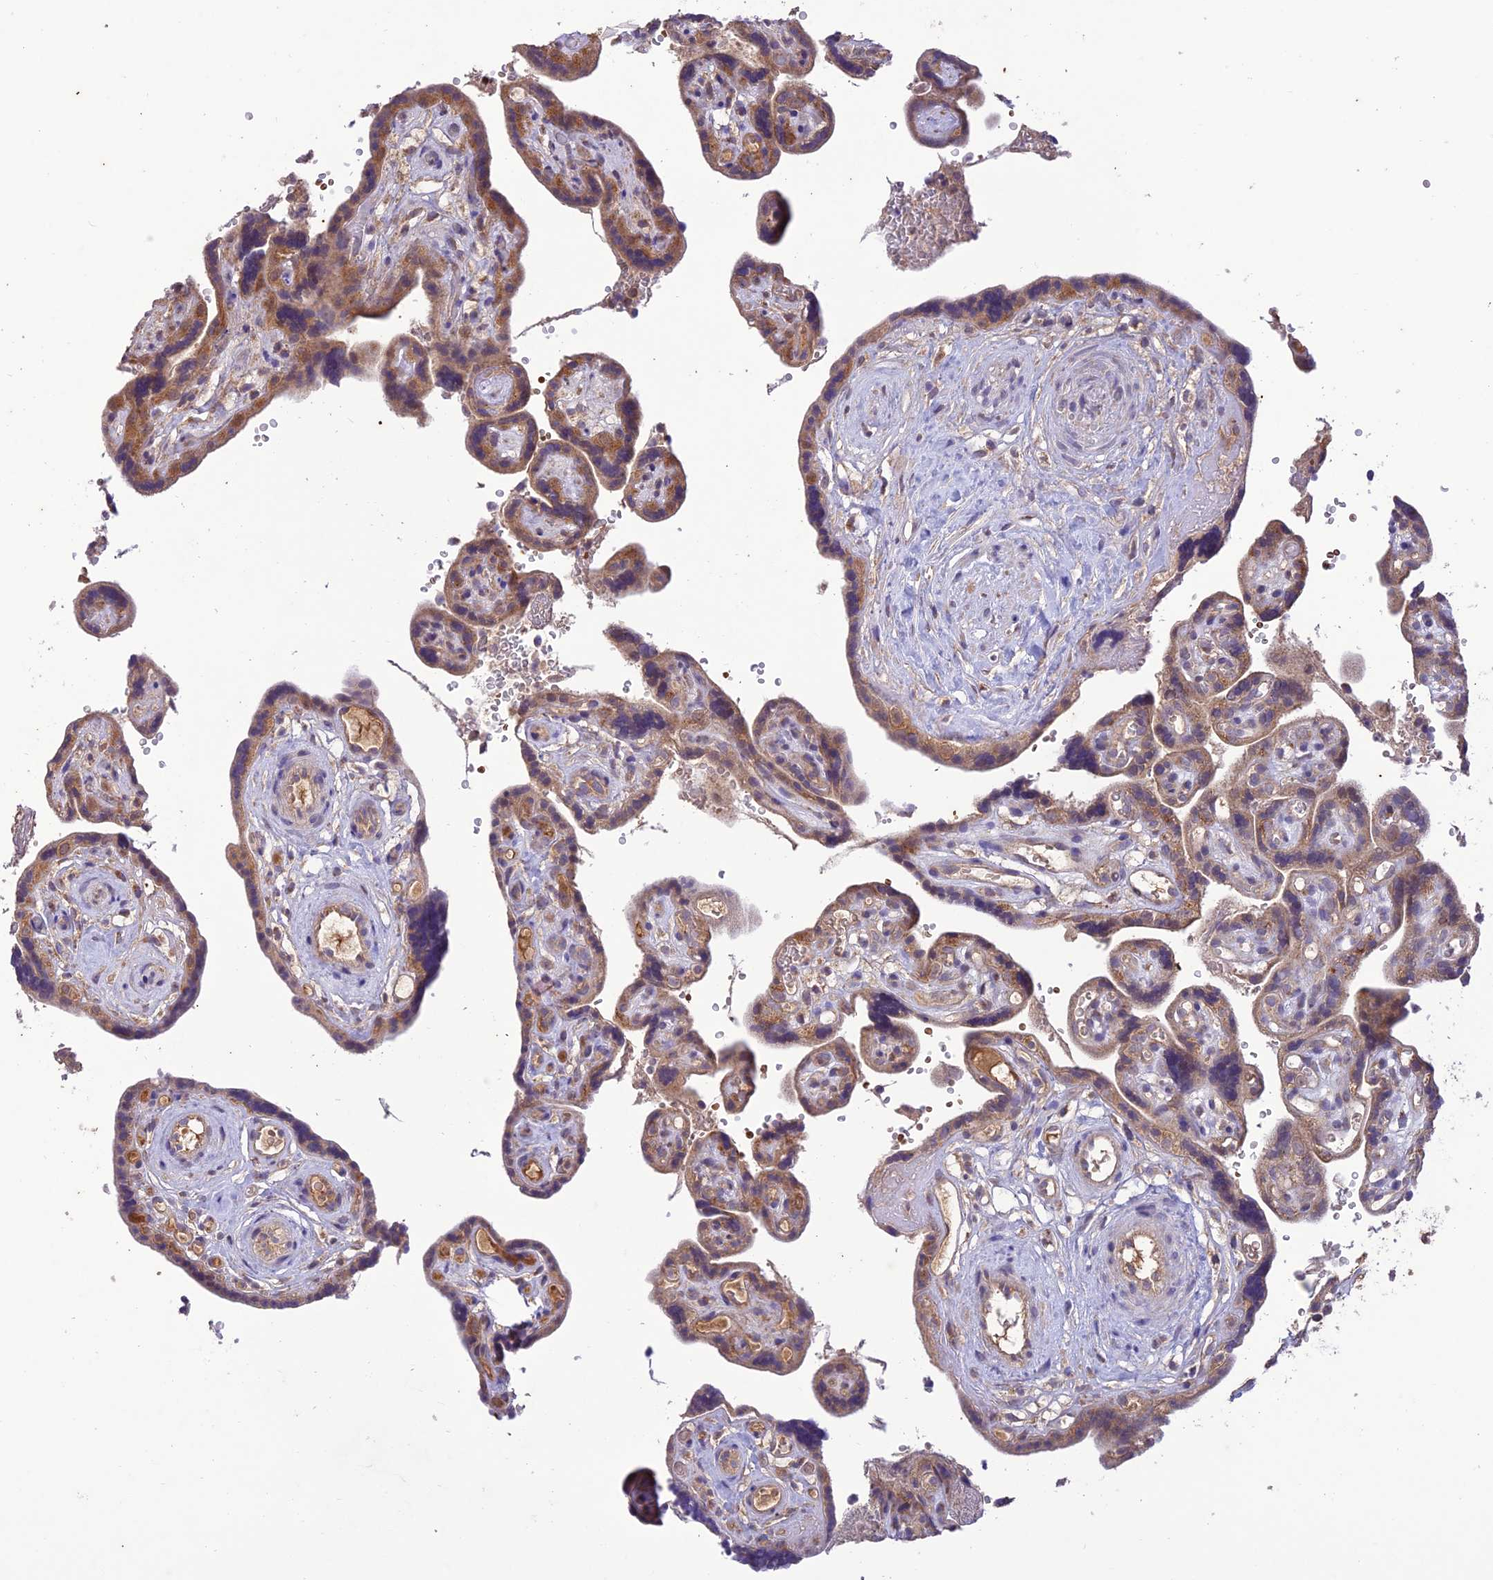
{"staining": {"intensity": "moderate", "quantity": ">75%", "location": "cytoplasmic/membranous"}, "tissue": "placenta", "cell_type": "Decidual cells", "image_type": "normal", "snomed": [{"axis": "morphology", "description": "Normal tissue, NOS"}, {"axis": "topography", "description": "Placenta"}], "caption": "Approximately >75% of decidual cells in benign placenta display moderate cytoplasmic/membranous protein positivity as visualized by brown immunohistochemical staining.", "gene": "NDUFAF1", "patient": {"sex": "female", "age": 30}}